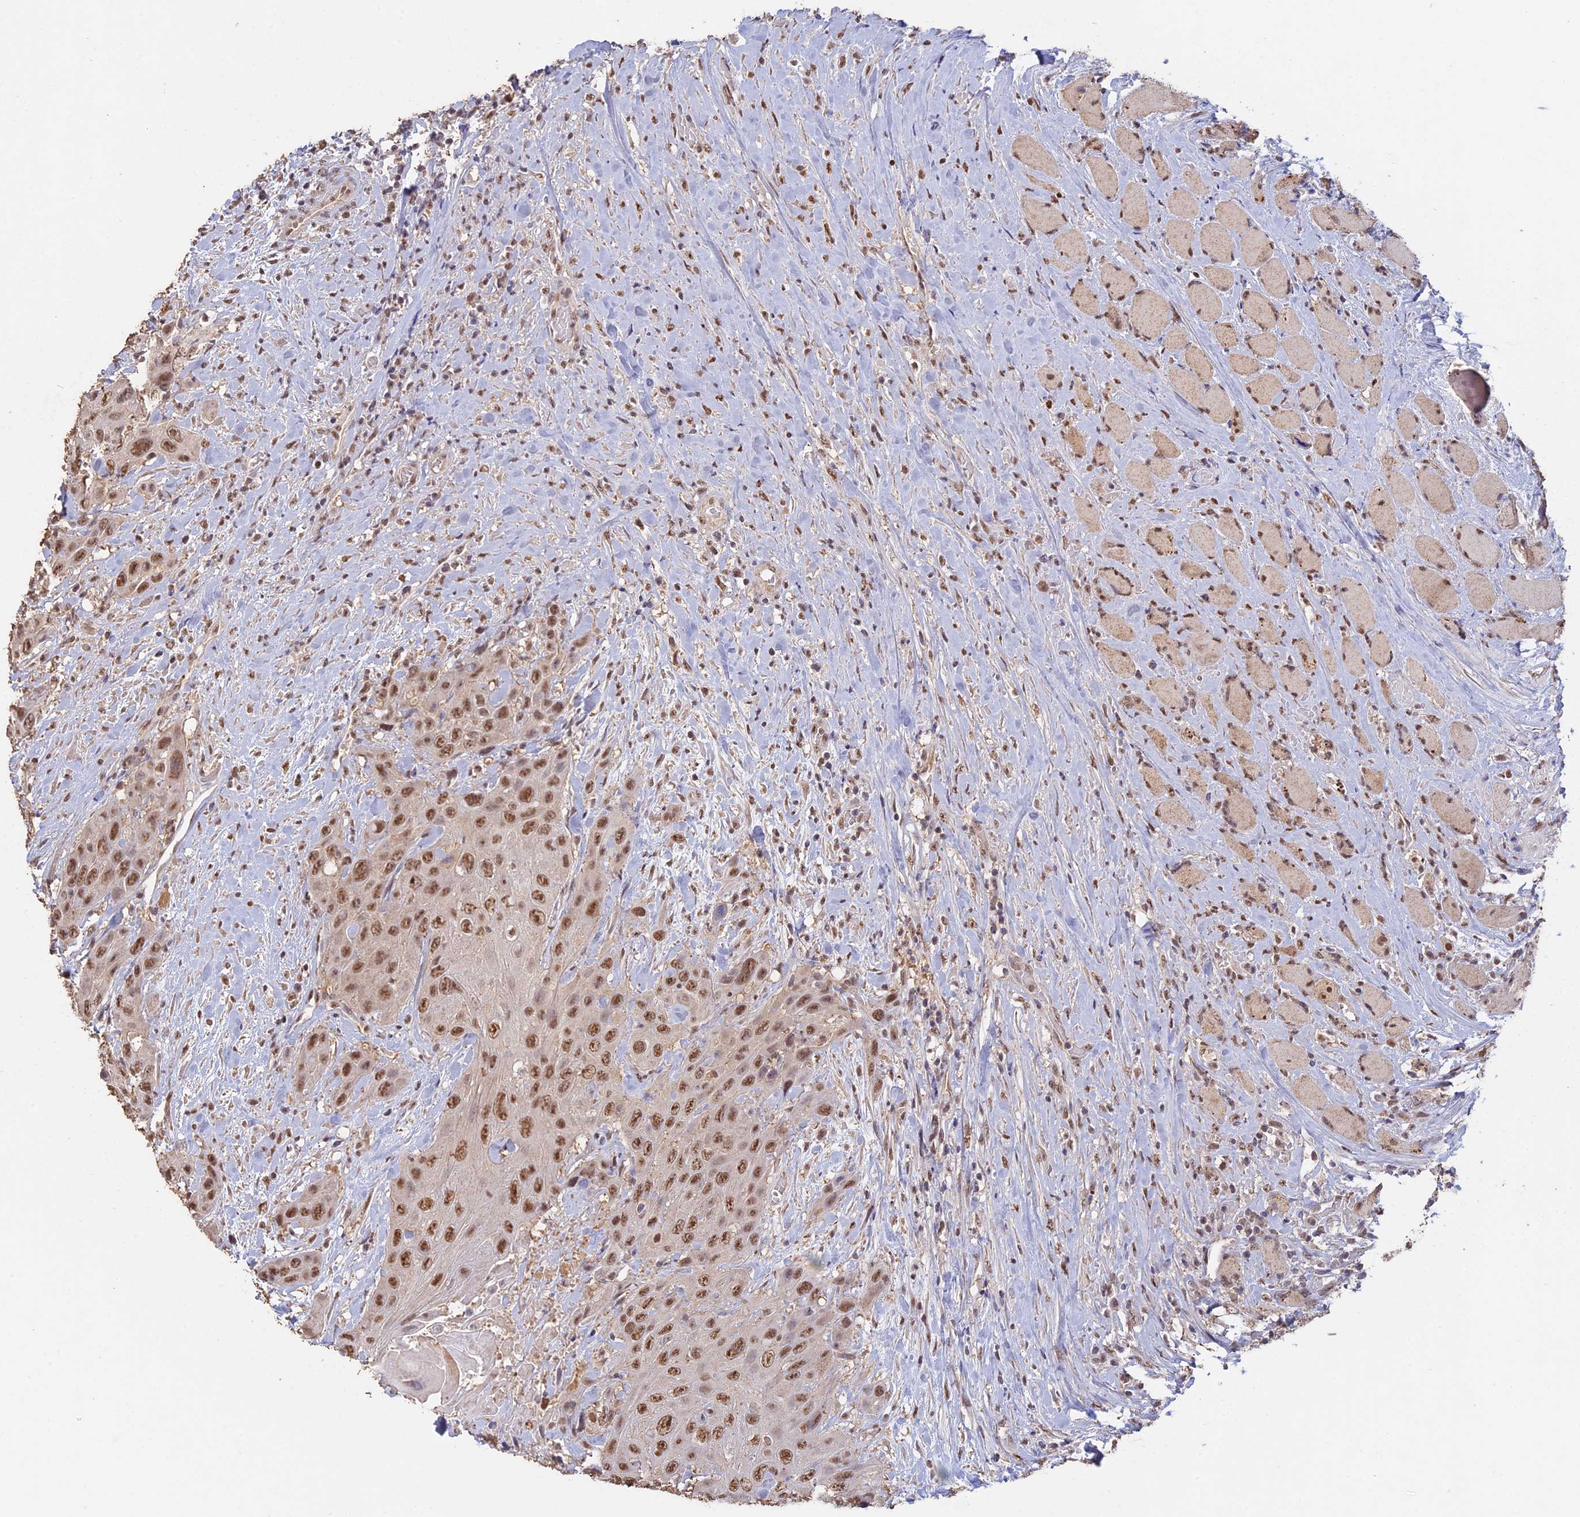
{"staining": {"intensity": "moderate", "quantity": ">75%", "location": "nuclear"}, "tissue": "head and neck cancer", "cell_type": "Tumor cells", "image_type": "cancer", "snomed": [{"axis": "morphology", "description": "Squamous cell carcinoma, NOS"}, {"axis": "topography", "description": "Head-Neck"}], "caption": "A medium amount of moderate nuclear positivity is present in approximately >75% of tumor cells in head and neck squamous cell carcinoma tissue.", "gene": "PSMC6", "patient": {"sex": "male", "age": 81}}